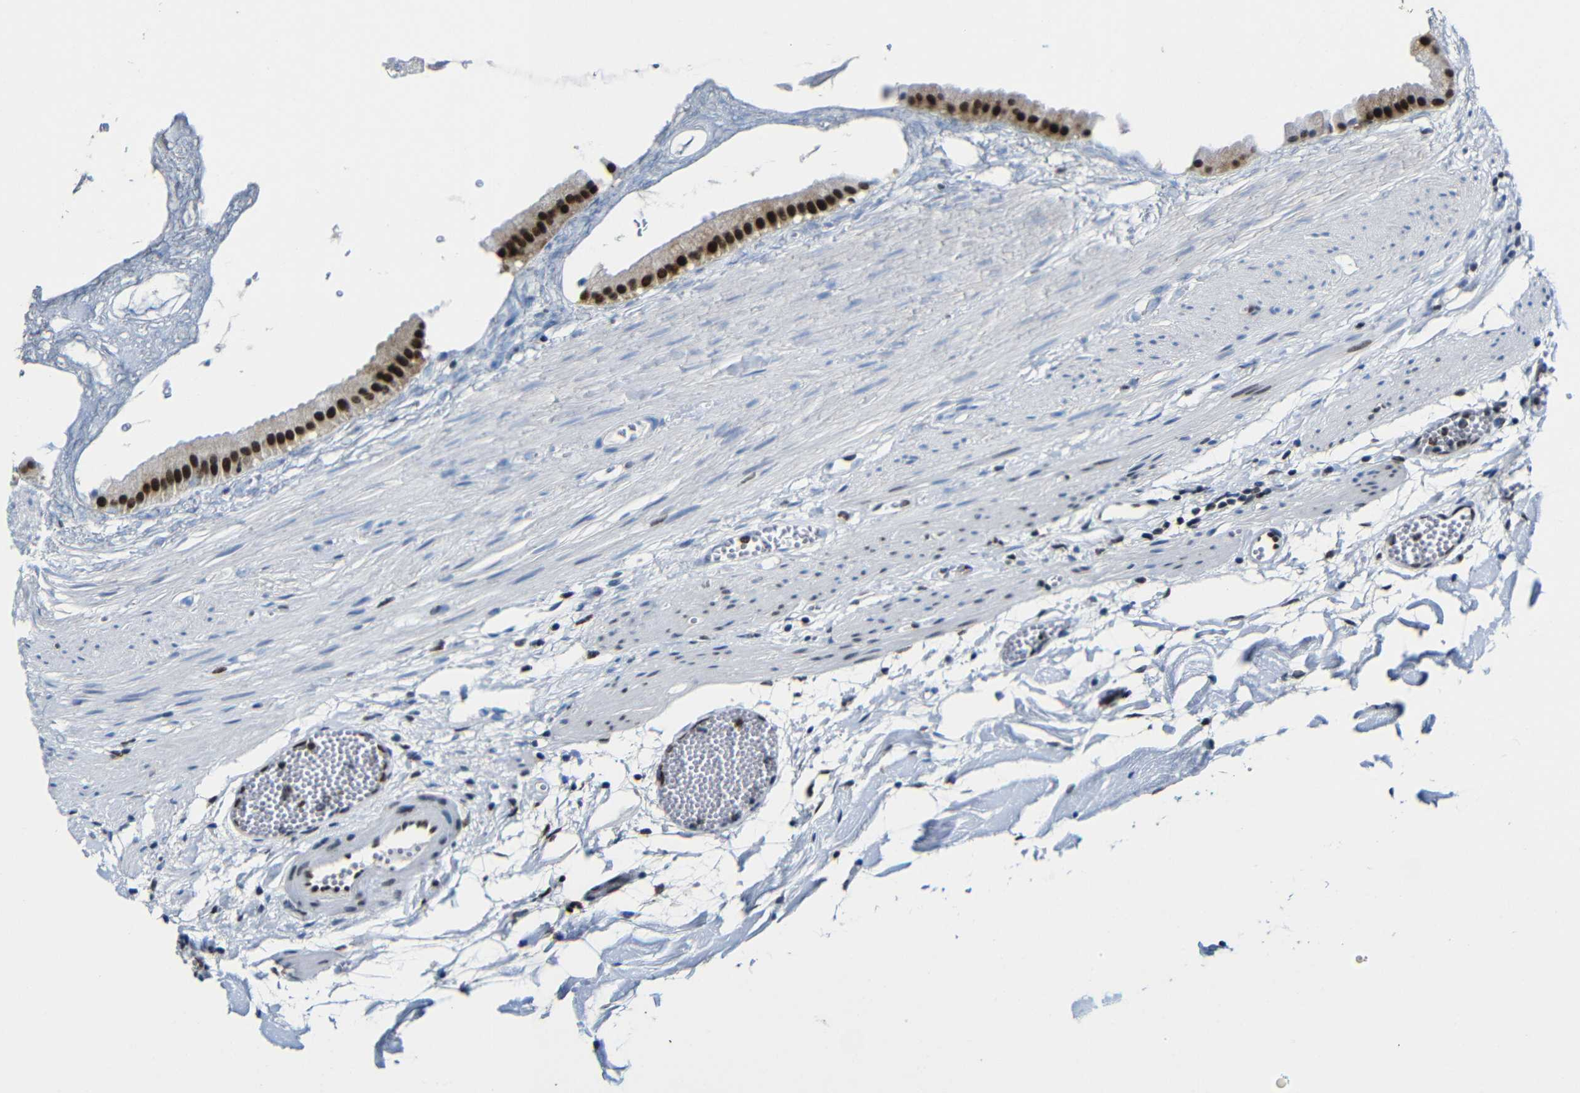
{"staining": {"intensity": "strong", "quantity": ">75%", "location": "nuclear"}, "tissue": "gallbladder", "cell_type": "Glandular cells", "image_type": "normal", "snomed": [{"axis": "morphology", "description": "Normal tissue, NOS"}, {"axis": "topography", "description": "Gallbladder"}], "caption": "Glandular cells show high levels of strong nuclear expression in about >75% of cells in normal gallbladder. The staining was performed using DAB (3,3'-diaminobenzidine) to visualize the protein expression in brown, while the nuclei were stained in blue with hematoxylin (Magnification: 20x).", "gene": "PTBP1", "patient": {"sex": "female", "age": 64}}